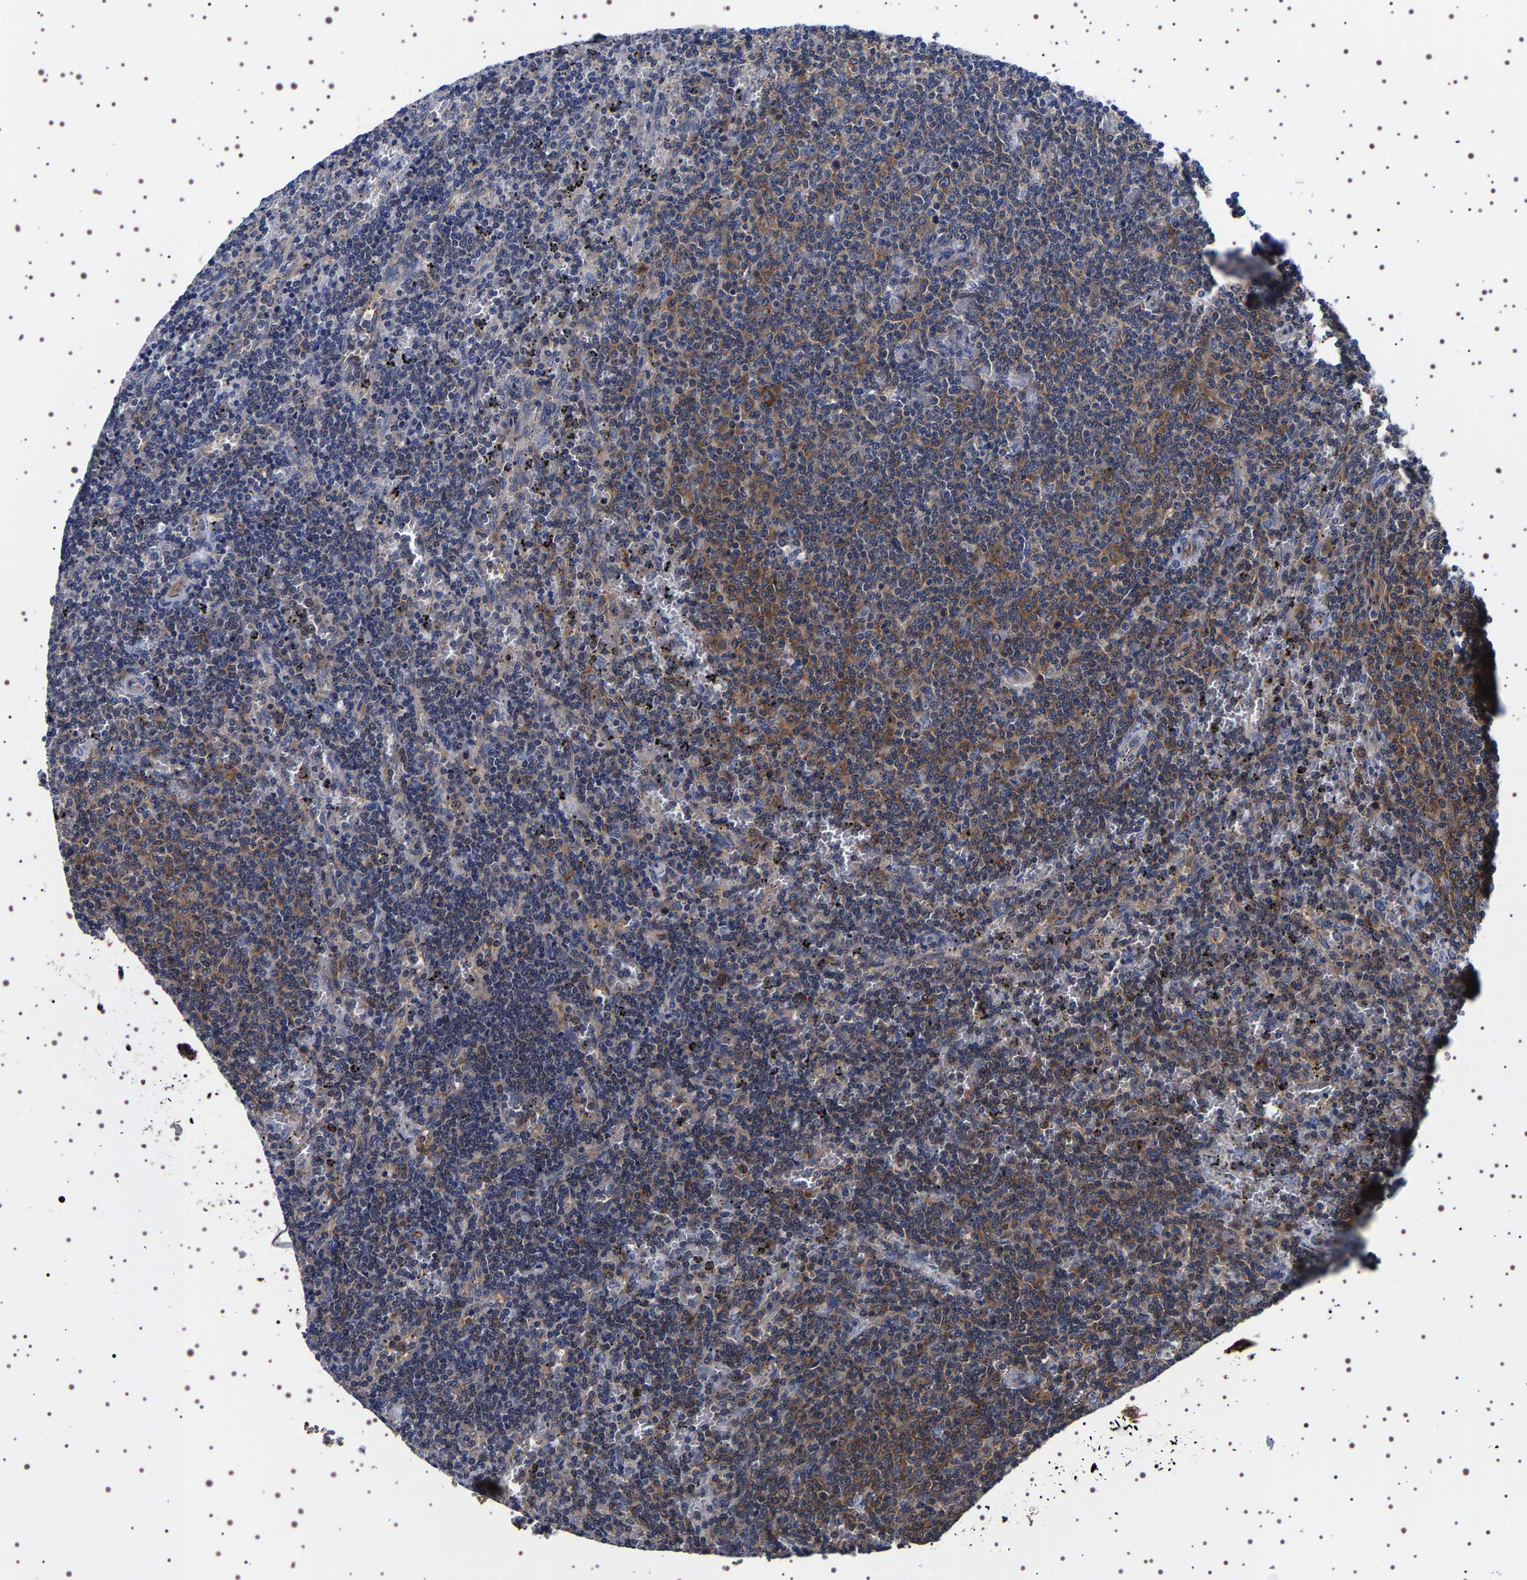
{"staining": {"intensity": "moderate", "quantity": "<25%", "location": "cytoplasmic/membranous"}, "tissue": "lymphoma", "cell_type": "Tumor cells", "image_type": "cancer", "snomed": [{"axis": "morphology", "description": "Malignant lymphoma, non-Hodgkin's type, Low grade"}, {"axis": "topography", "description": "Spleen"}], "caption": "Lymphoma stained with DAB IHC displays low levels of moderate cytoplasmic/membranous positivity in about <25% of tumor cells. The protein of interest is stained brown, and the nuclei are stained in blue (DAB IHC with brightfield microscopy, high magnification).", "gene": "DARS1", "patient": {"sex": "female", "age": 50}}